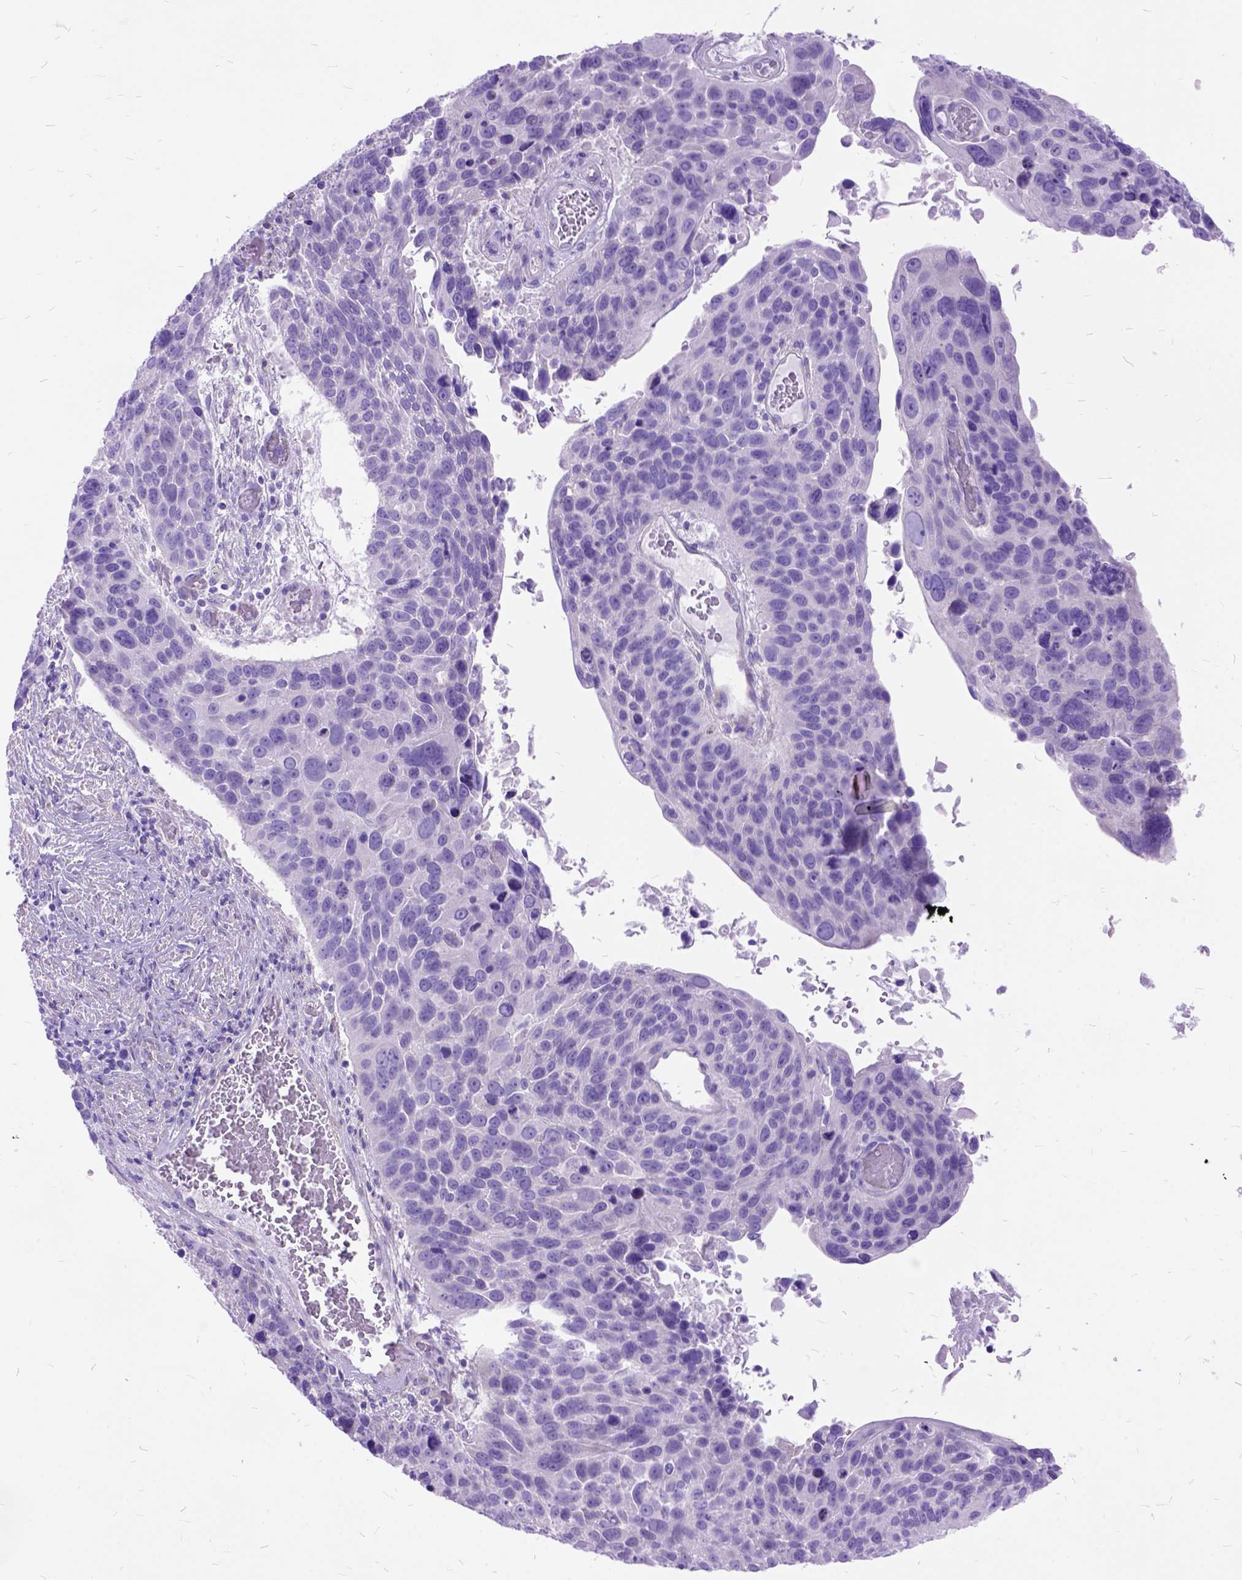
{"staining": {"intensity": "negative", "quantity": "none", "location": "none"}, "tissue": "lung cancer", "cell_type": "Tumor cells", "image_type": "cancer", "snomed": [{"axis": "morphology", "description": "Squamous cell carcinoma, NOS"}, {"axis": "topography", "description": "Lung"}], "caption": "Squamous cell carcinoma (lung) stained for a protein using IHC displays no expression tumor cells.", "gene": "ARL9", "patient": {"sex": "male", "age": 68}}